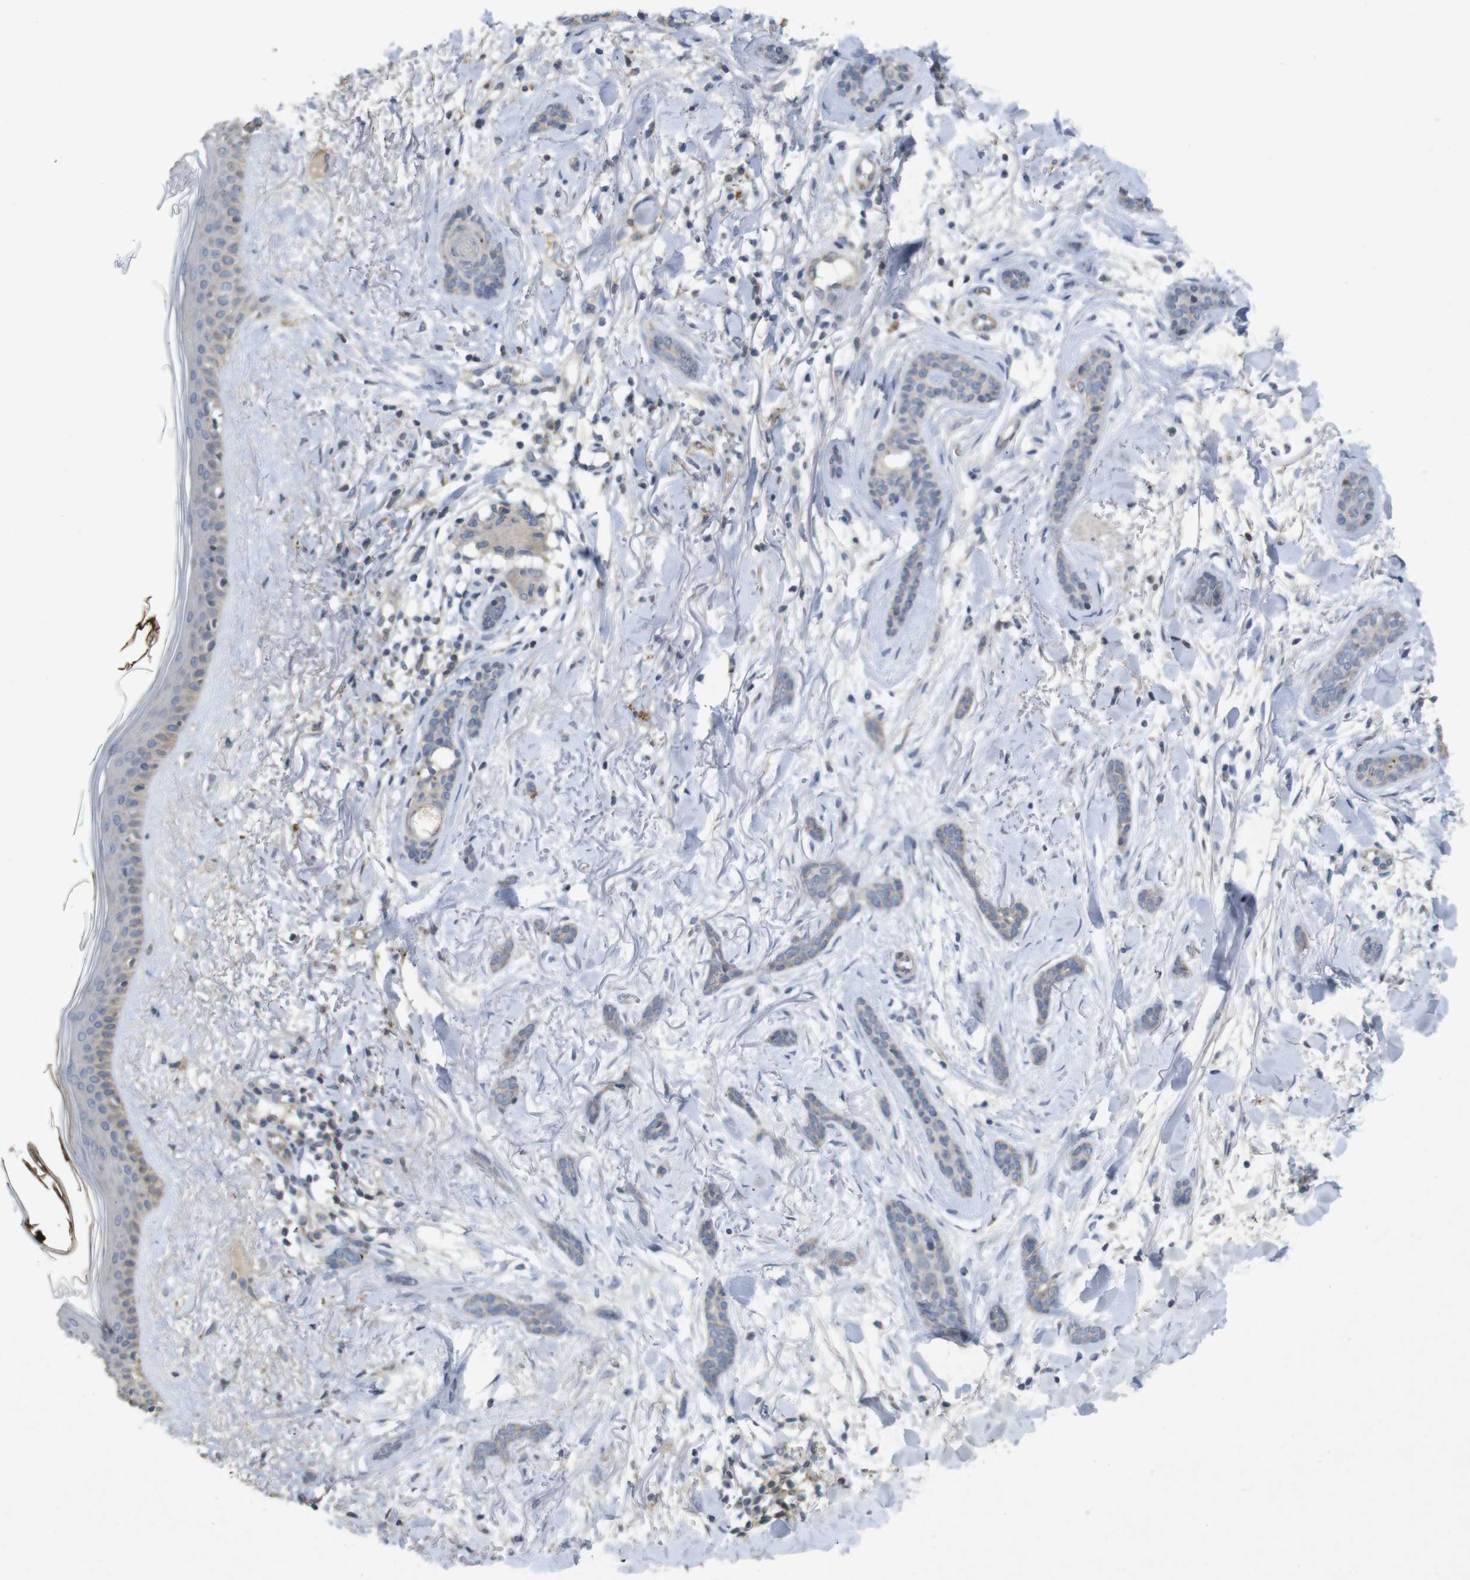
{"staining": {"intensity": "negative", "quantity": "none", "location": "none"}, "tissue": "skin cancer", "cell_type": "Tumor cells", "image_type": "cancer", "snomed": [{"axis": "morphology", "description": "Basal cell carcinoma"}, {"axis": "morphology", "description": "Adnexal tumor, benign"}, {"axis": "topography", "description": "Skin"}], "caption": "An immunohistochemistry photomicrograph of skin cancer is shown. There is no staining in tumor cells of skin cancer. The staining was performed using DAB to visualize the protein expression in brown, while the nuclei were stained in blue with hematoxylin (Magnification: 20x).", "gene": "TSPAN14", "patient": {"sex": "female", "age": 42}}